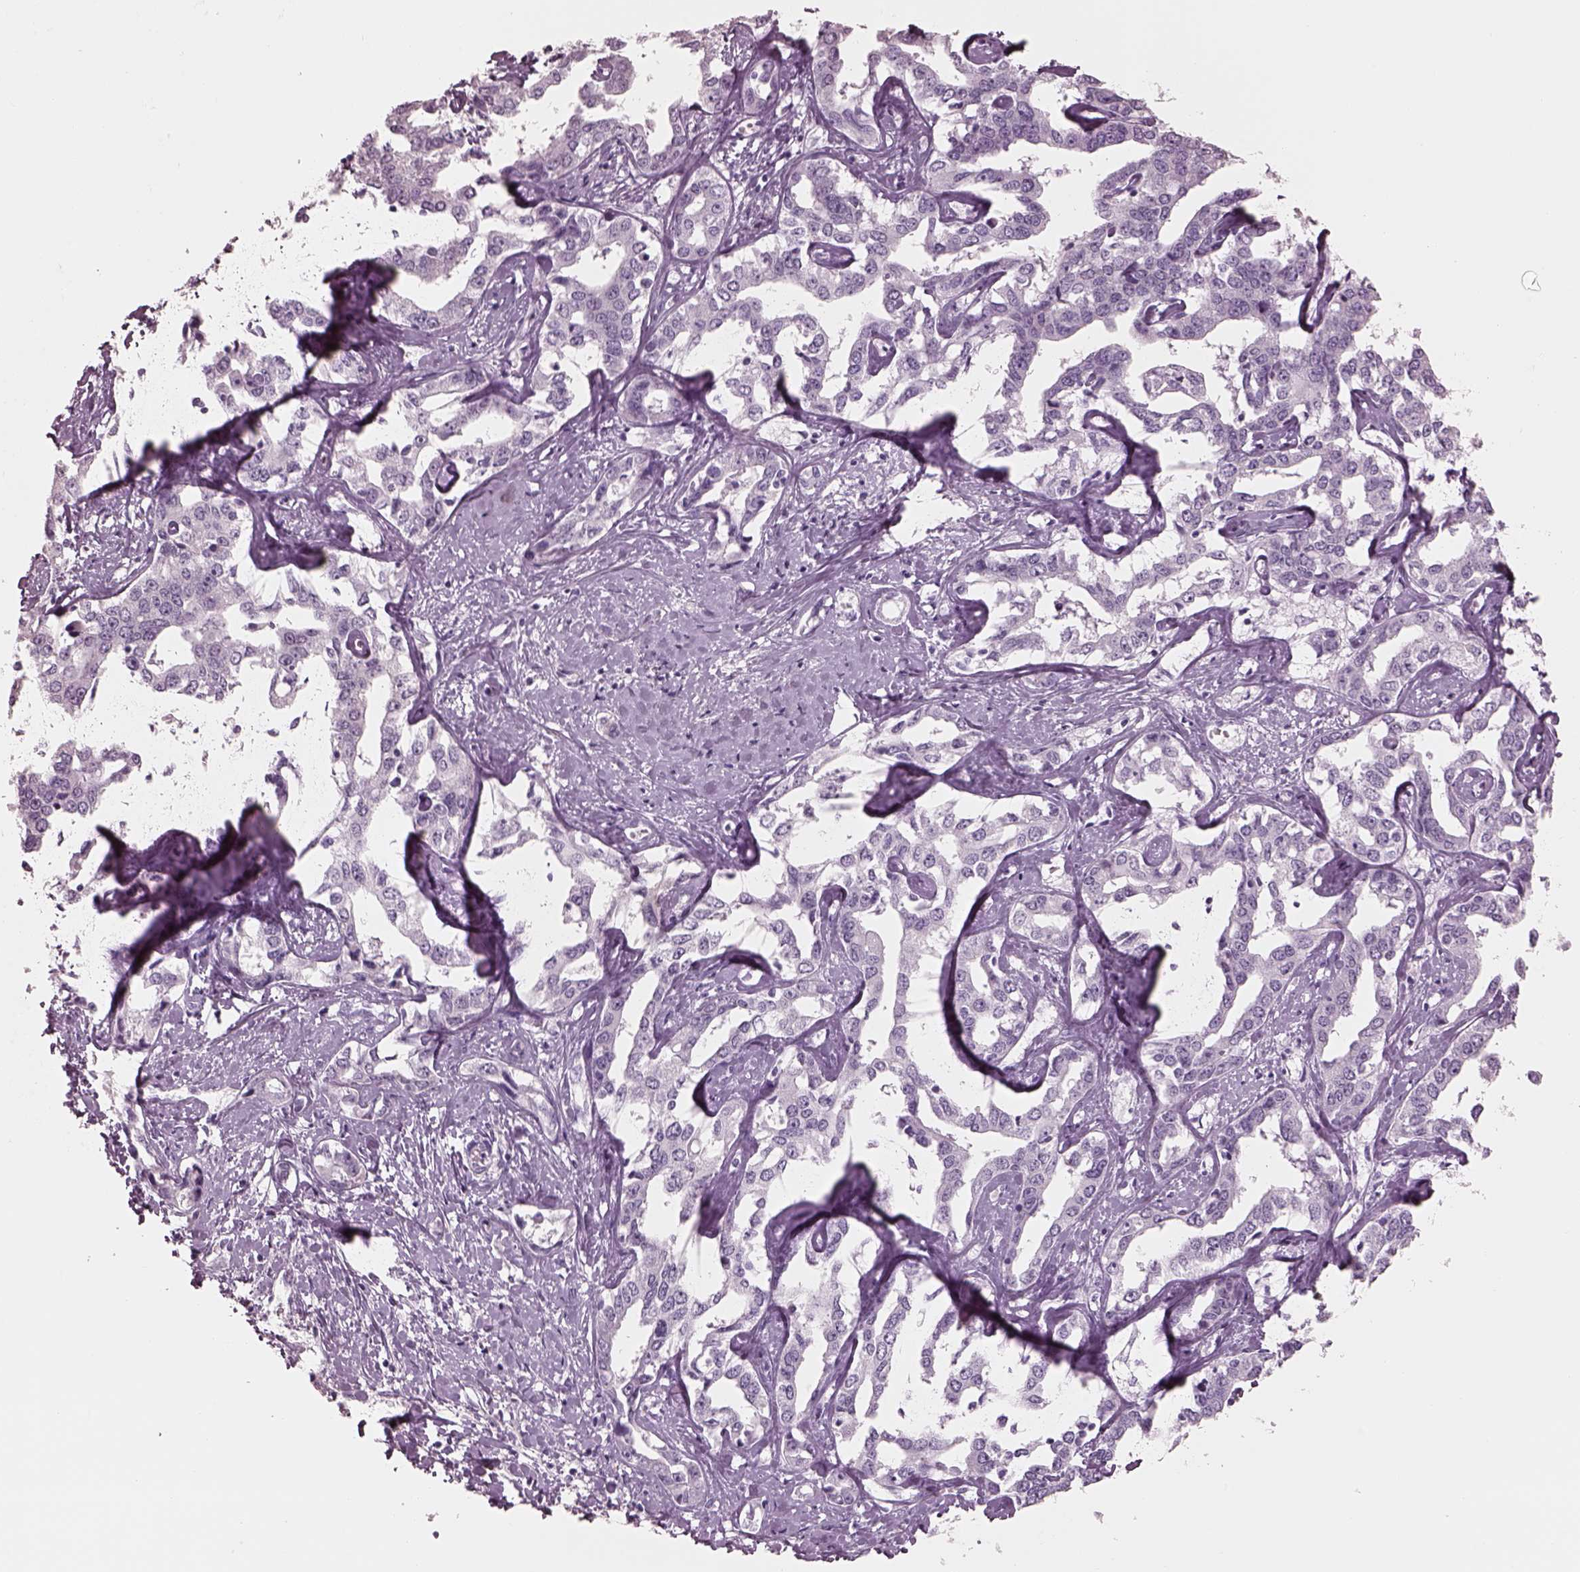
{"staining": {"intensity": "negative", "quantity": "none", "location": "none"}, "tissue": "liver cancer", "cell_type": "Tumor cells", "image_type": "cancer", "snomed": [{"axis": "morphology", "description": "Cholangiocarcinoma"}, {"axis": "topography", "description": "Liver"}], "caption": "IHC of liver cancer (cholangiocarcinoma) displays no expression in tumor cells.", "gene": "C2orf81", "patient": {"sex": "male", "age": 59}}